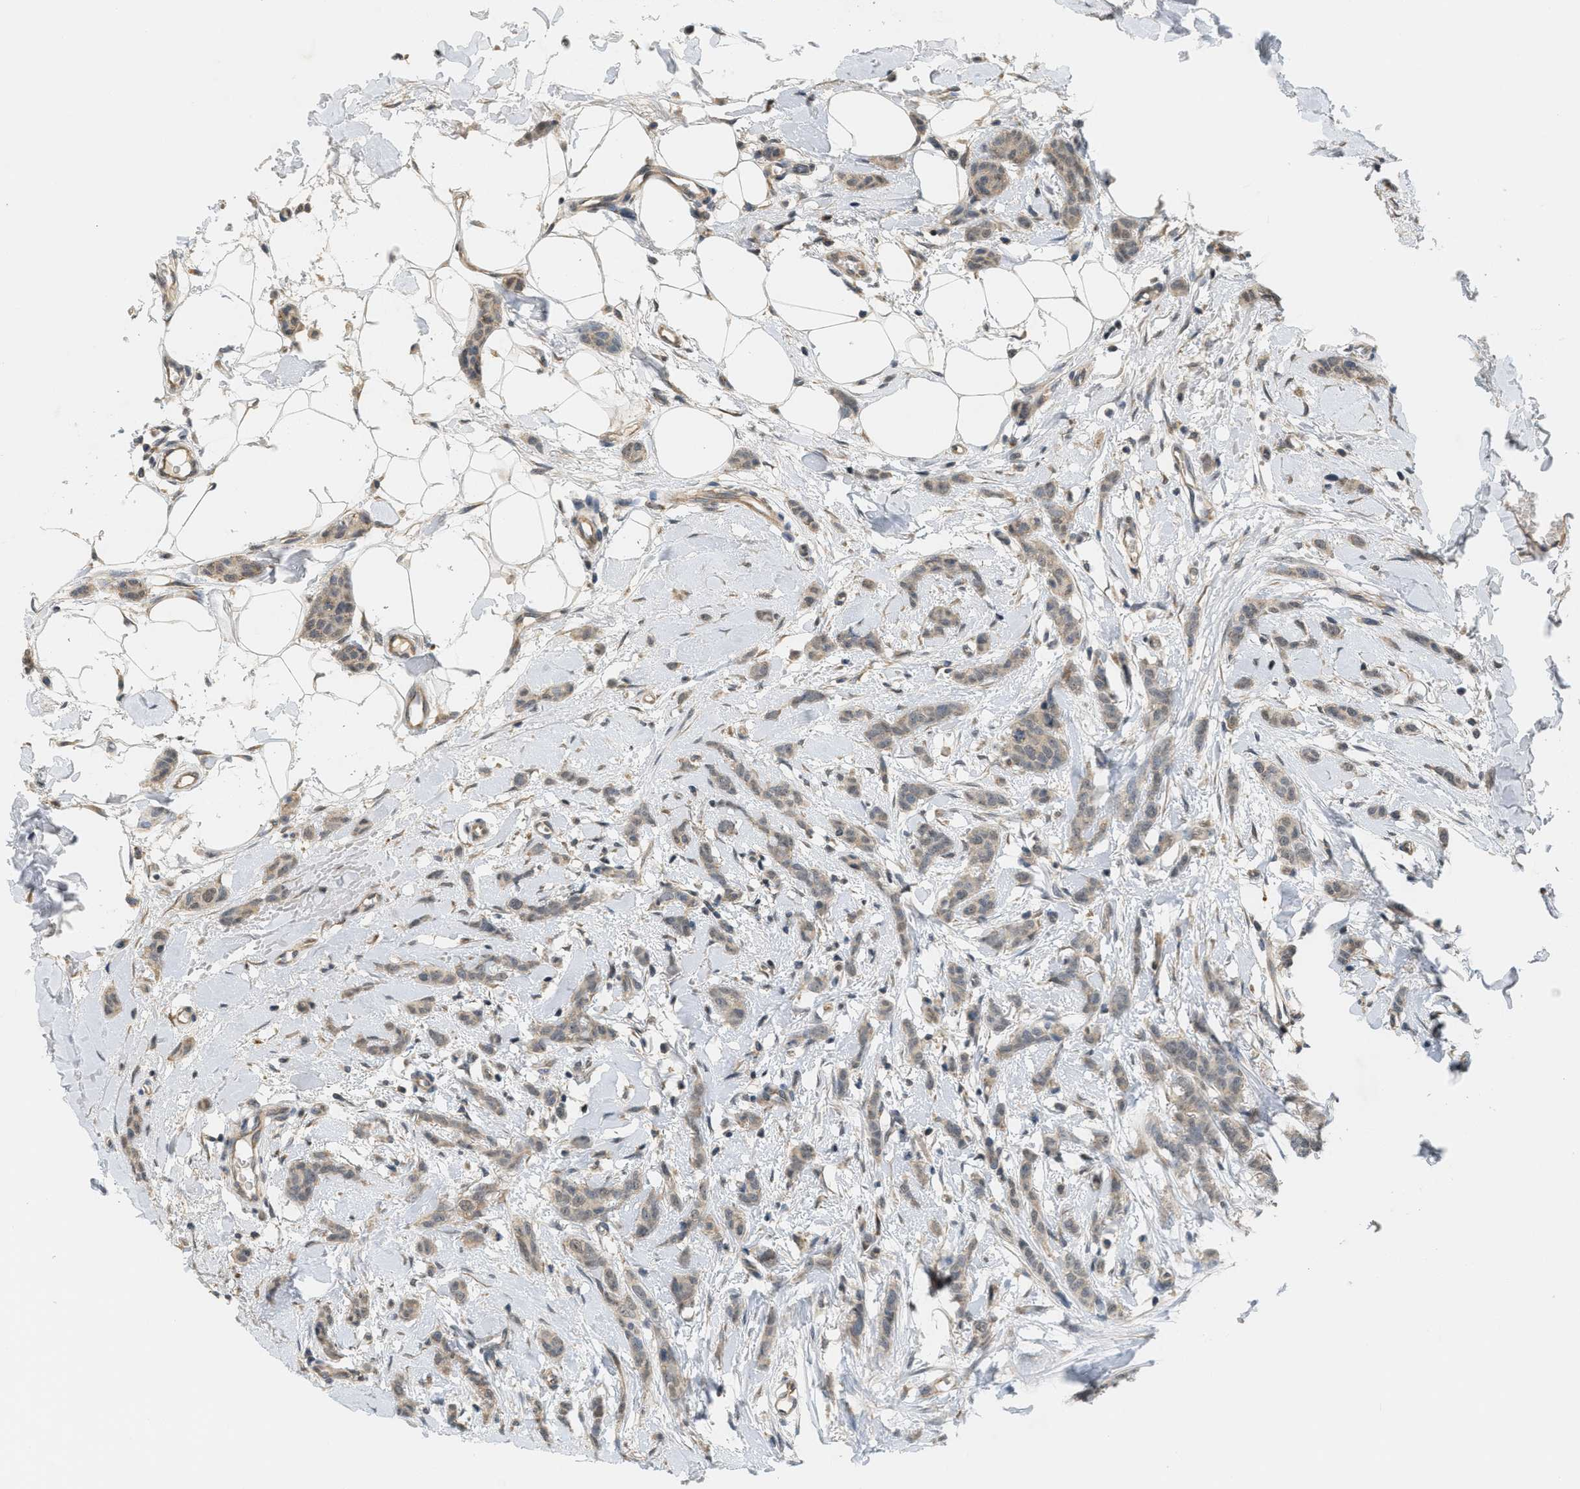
{"staining": {"intensity": "weak", "quantity": ">75%", "location": "cytoplasmic/membranous"}, "tissue": "breast cancer", "cell_type": "Tumor cells", "image_type": "cancer", "snomed": [{"axis": "morphology", "description": "Lobular carcinoma"}, {"axis": "topography", "description": "Skin"}, {"axis": "topography", "description": "Breast"}], "caption": "IHC of lobular carcinoma (breast) demonstrates low levels of weak cytoplasmic/membranous expression in approximately >75% of tumor cells.", "gene": "PRKD1", "patient": {"sex": "female", "age": 46}}